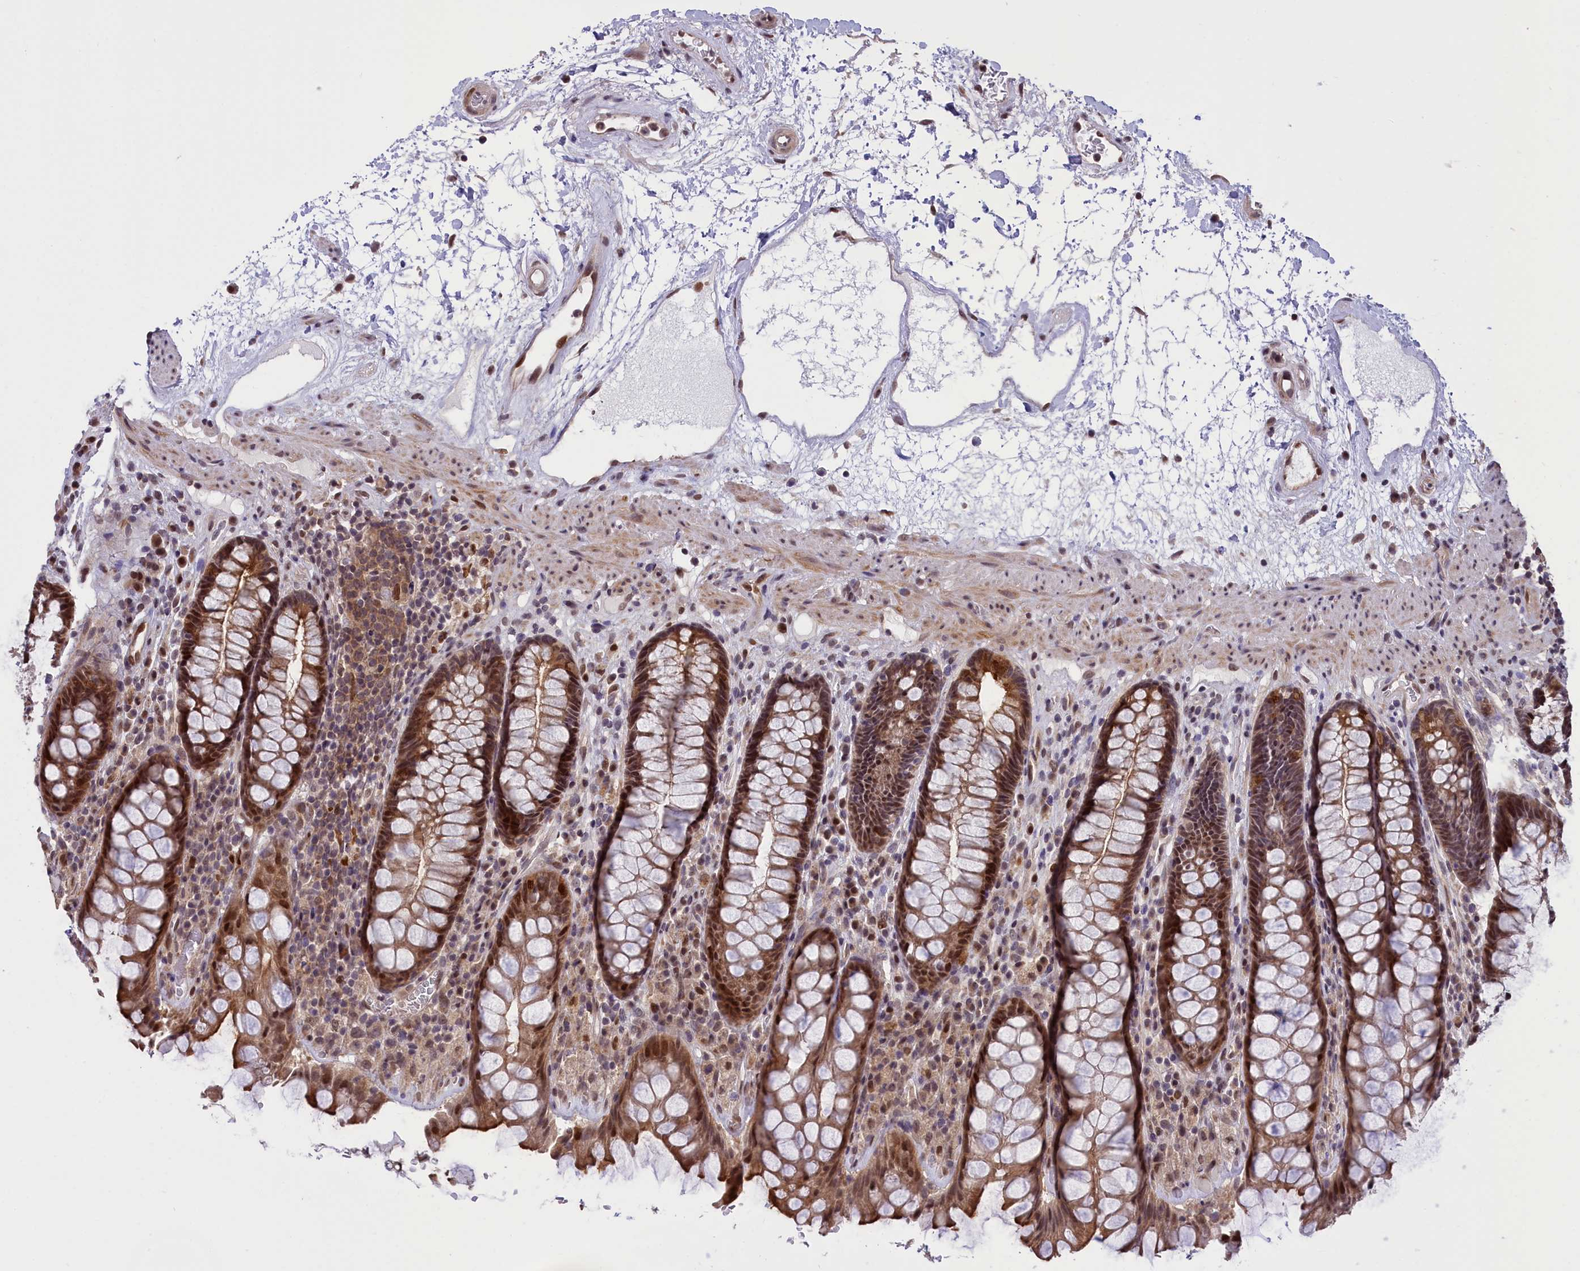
{"staining": {"intensity": "moderate", "quantity": ">75%", "location": "cytoplasmic/membranous,nuclear"}, "tissue": "rectum", "cell_type": "Glandular cells", "image_type": "normal", "snomed": [{"axis": "morphology", "description": "Normal tissue, NOS"}, {"axis": "topography", "description": "Rectum"}], "caption": "Rectum stained with a brown dye displays moderate cytoplasmic/membranous,nuclear positive positivity in about >75% of glandular cells.", "gene": "RELB", "patient": {"sex": "male", "age": 64}}